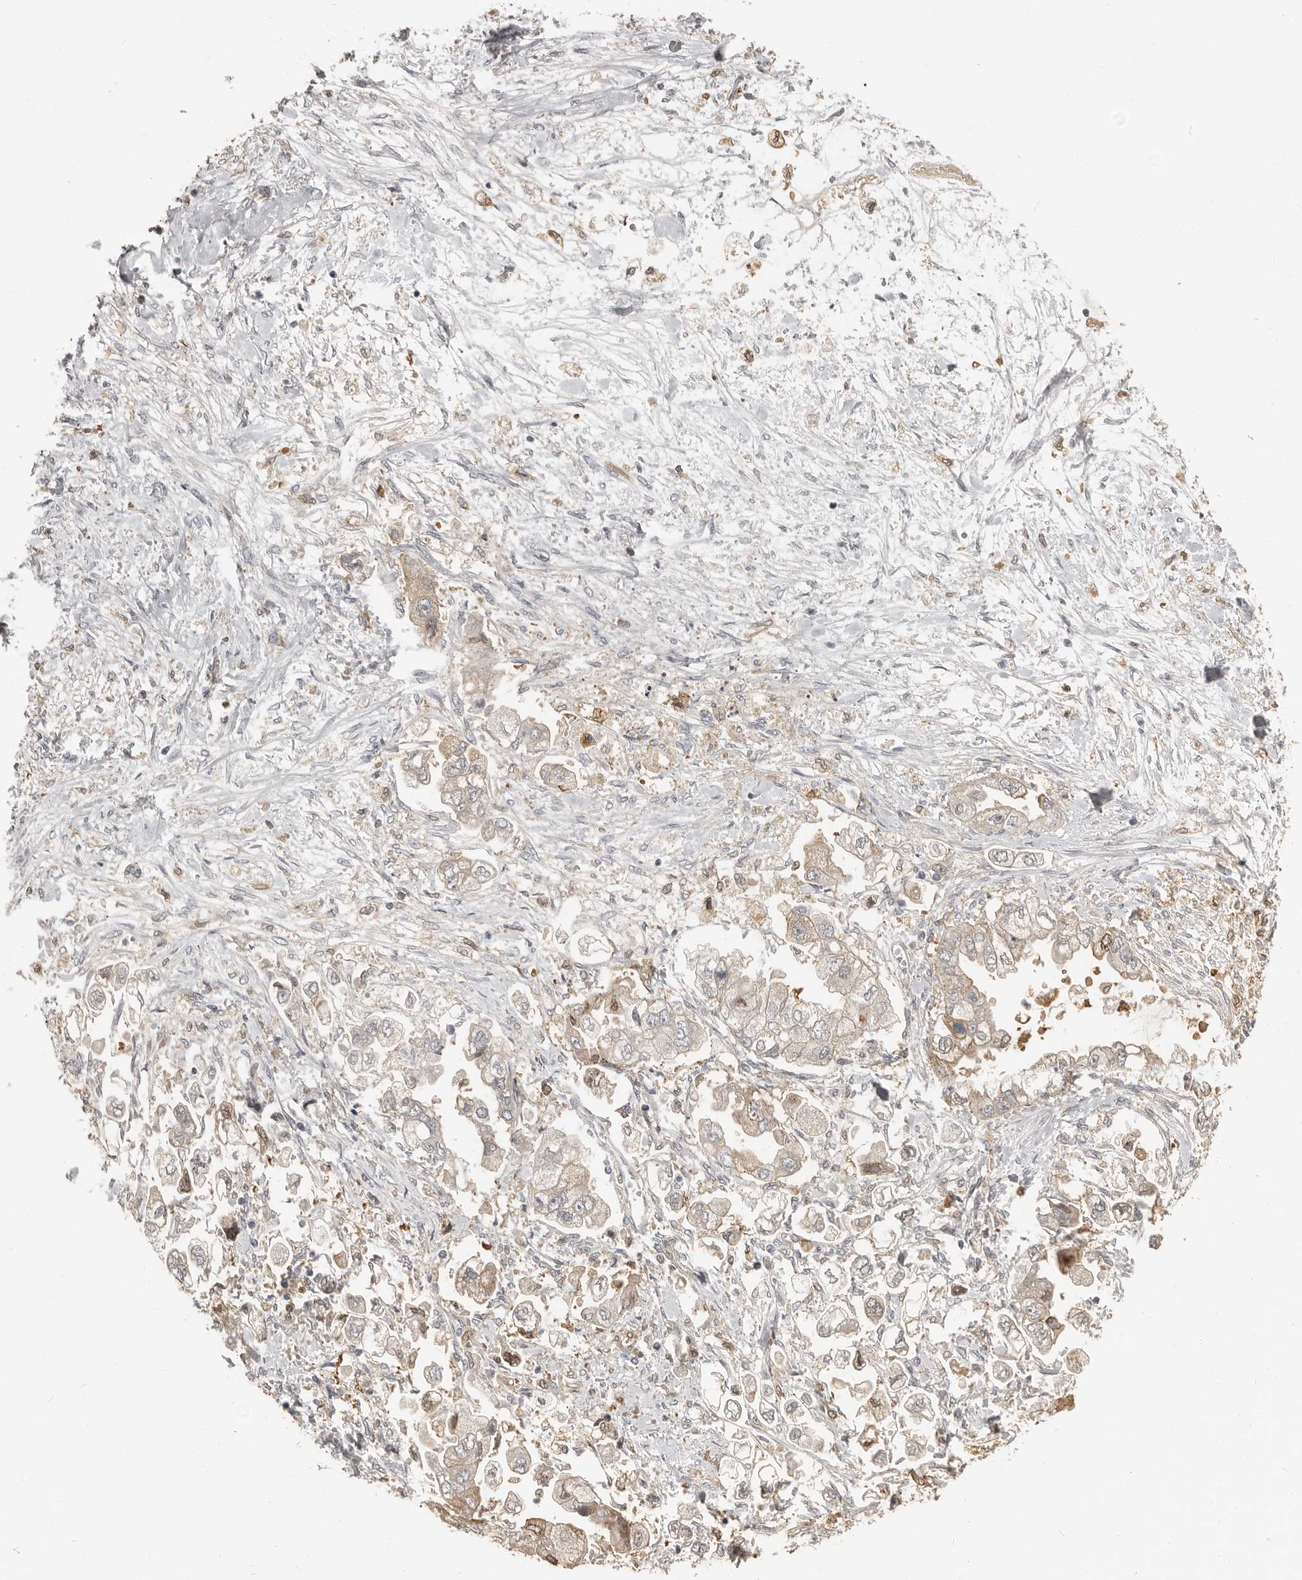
{"staining": {"intensity": "weak", "quantity": "<25%", "location": "cytoplasmic/membranous"}, "tissue": "stomach cancer", "cell_type": "Tumor cells", "image_type": "cancer", "snomed": [{"axis": "morphology", "description": "Adenocarcinoma, NOS"}, {"axis": "topography", "description": "Stomach"}], "caption": "Immunohistochemistry (IHC) histopathology image of stomach cancer (adenocarcinoma) stained for a protein (brown), which reveals no positivity in tumor cells.", "gene": "KCNJ8", "patient": {"sex": "male", "age": 62}}